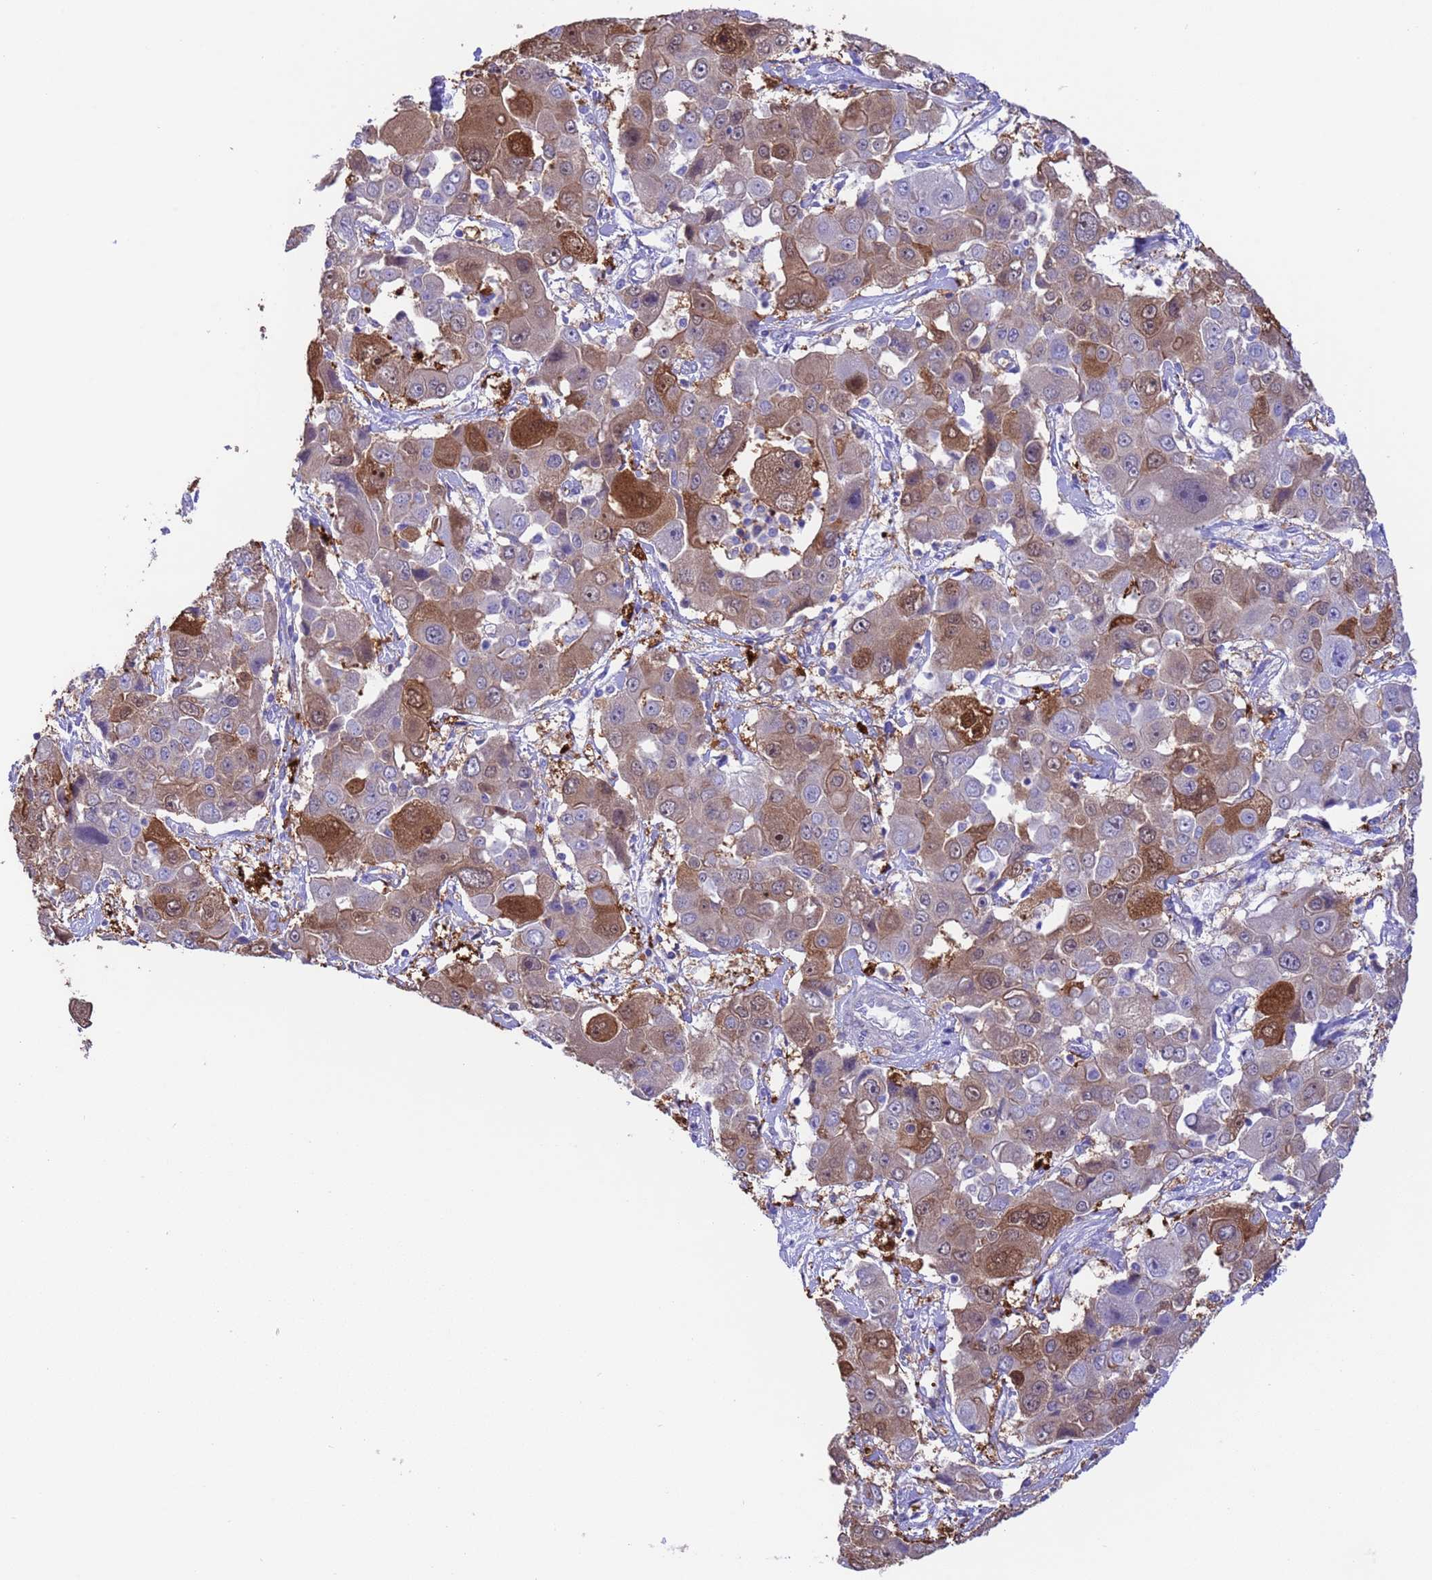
{"staining": {"intensity": "moderate", "quantity": "25%-75%", "location": "cytoplasmic/membranous,nuclear"}, "tissue": "liver cancer", "cell_type": "Tumor cells", "image_type": "cancer", "snomed": [{"axis": "morphology", "description": "Cholangiocarcinoma"}, {"axis": "topography", "description": "Liver"}], "caption": "Immunohistochemistry image of neoplastic tissue: human cholangiocarcinoma (liver) stained using IHC reveals medium levels of moderate protein expression localized specifically in the cytoplasmic/membranous and nuclear of tumor cells, appearing as a cytoplasmic/membranous and nuclear brown color.", "gene": "C6orf47", "patient": {"sex": "male", "age": 67}}